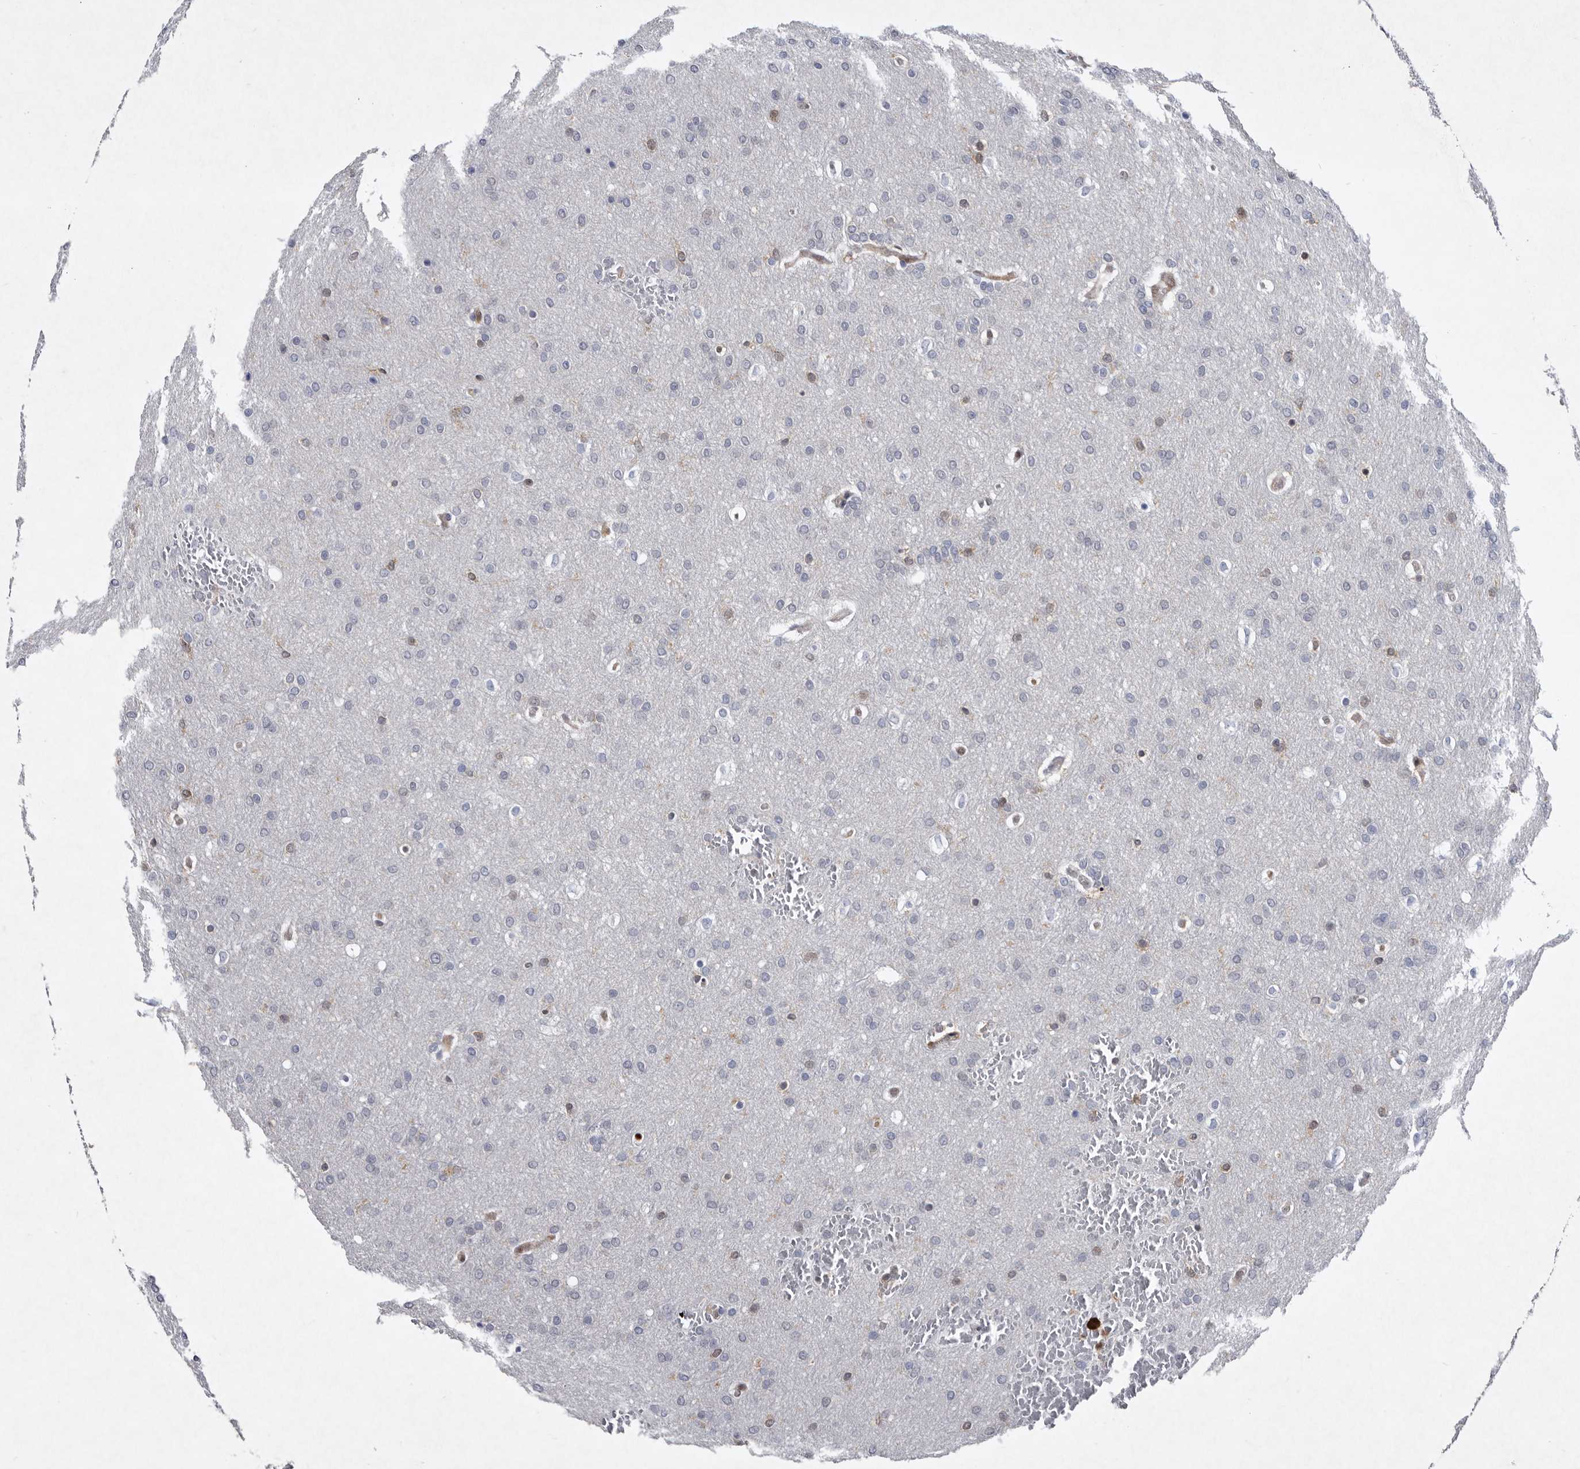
{"staining": {"intensity": "negative", "quantity": "none", "location": "none"}, "tissue": "glioma", "cell_type": "Tumor cells", "image_type": "cancer", "snomed": [{"axis": "morphology", "description": "Glioma, malignant, Low grade"}, {"axis": "topography", "description": "Brain"}], "caption": "Immunohistochemistry (IHC) image of glioma stained for a protein (brown), which demonstrates no staining in tumor cells. The staining is performed using DAB brown chromogen with nuclei counter-stained in using hematoxylin.", "gene": "SERPINB8", "patient": {"sex": "female", "age": 37}}